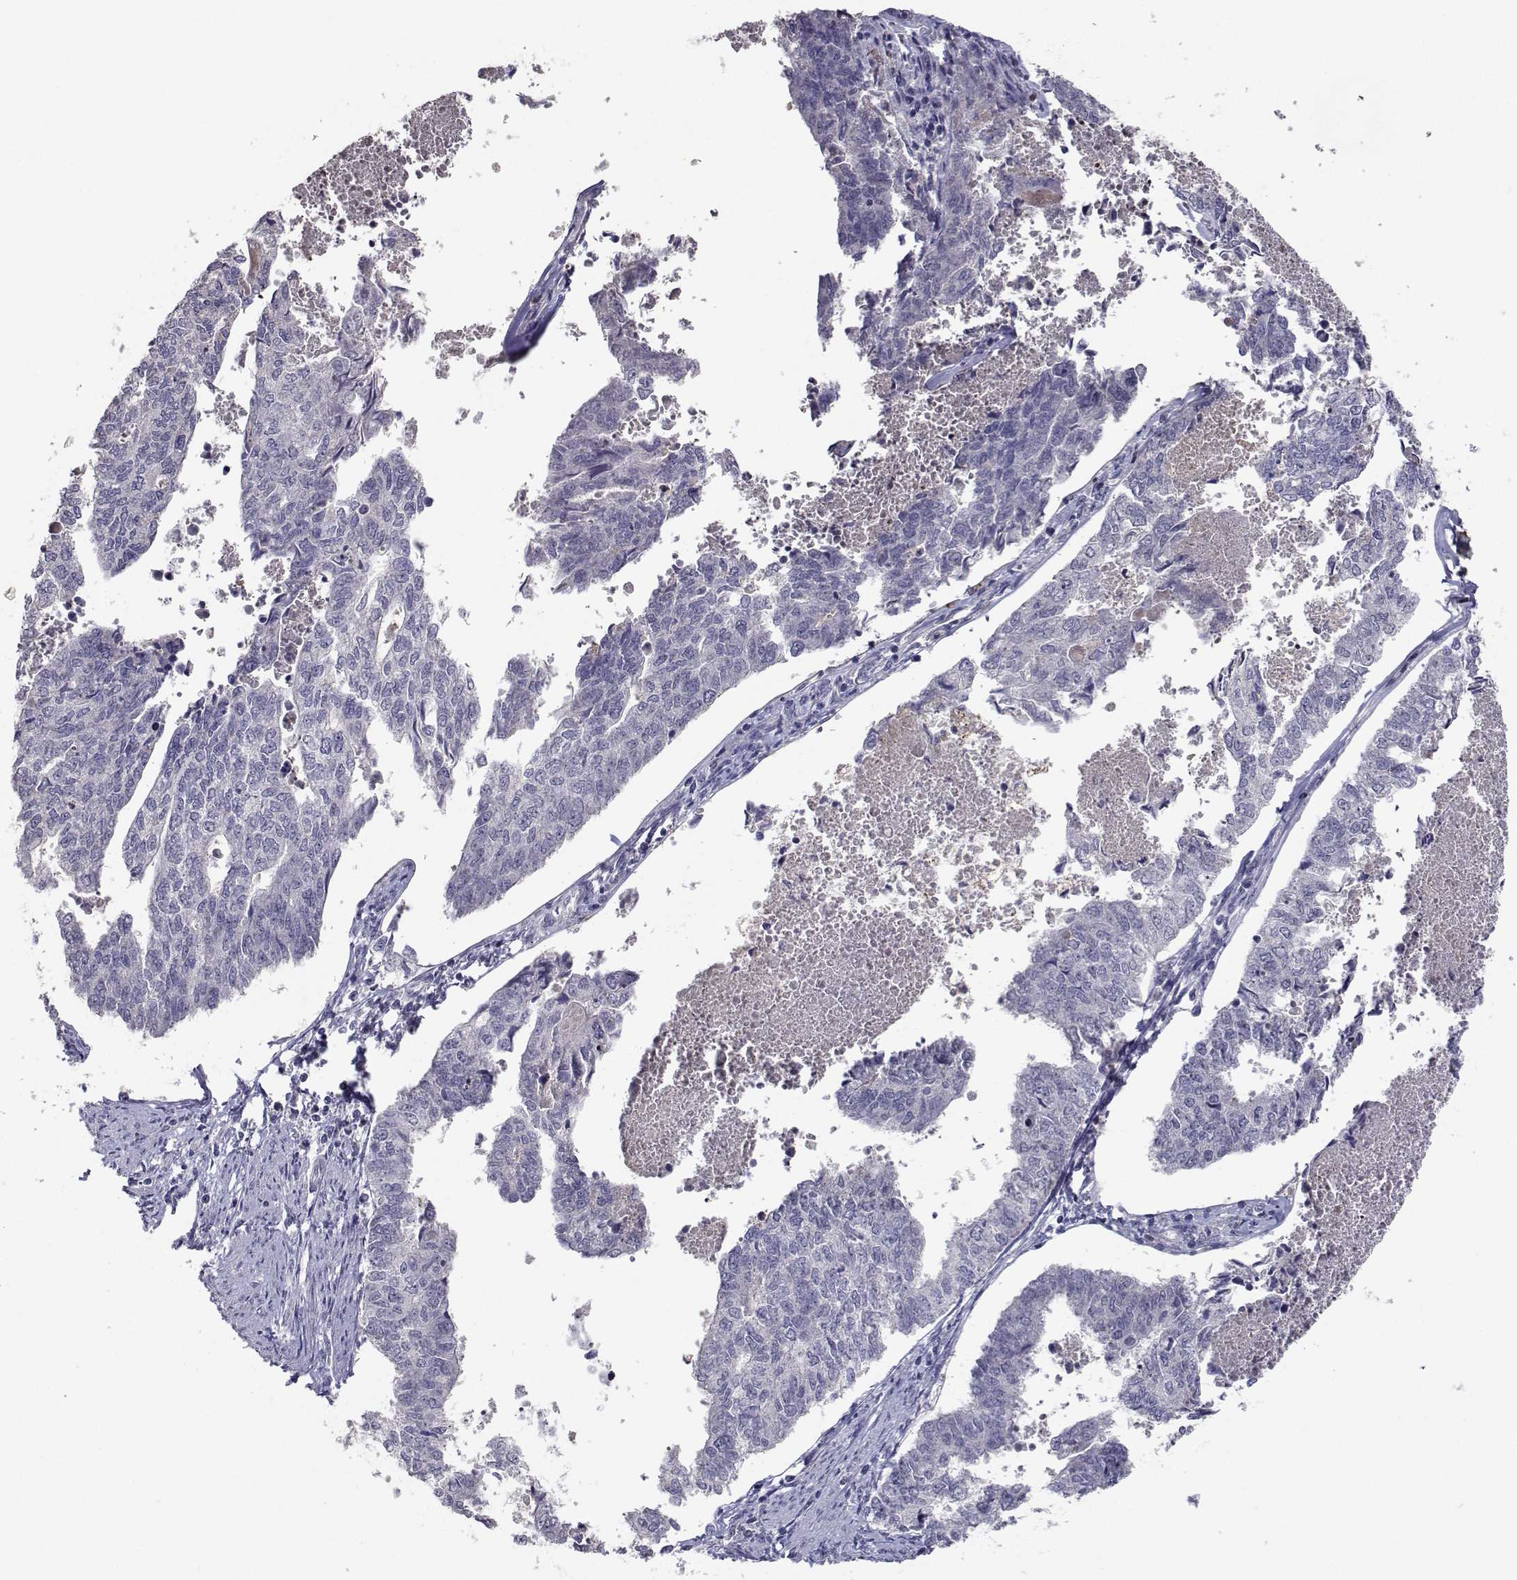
{"staining": {"intensity": "negative", "quantity": "none", "location": "none"}, "tissue": "endometrial cancer", "cell_type": "Tumor cells", "image_type": "cancer", "snomed": [{"axis": "morphology", "description": "Adenocarcinoma, NOS"}, {"axis": "topography", "description": "Endometrium"}], "caption": "An immunohistochemistry histopathology image of endometrial cancer is shown. There is no staining in tumor cells of endometrial cancer. (Brightfield microscopy of DAB immunohistochemistry at high magnification).", "gene": "RBPJL", "patient": {"sex": "female", "age": 73}}